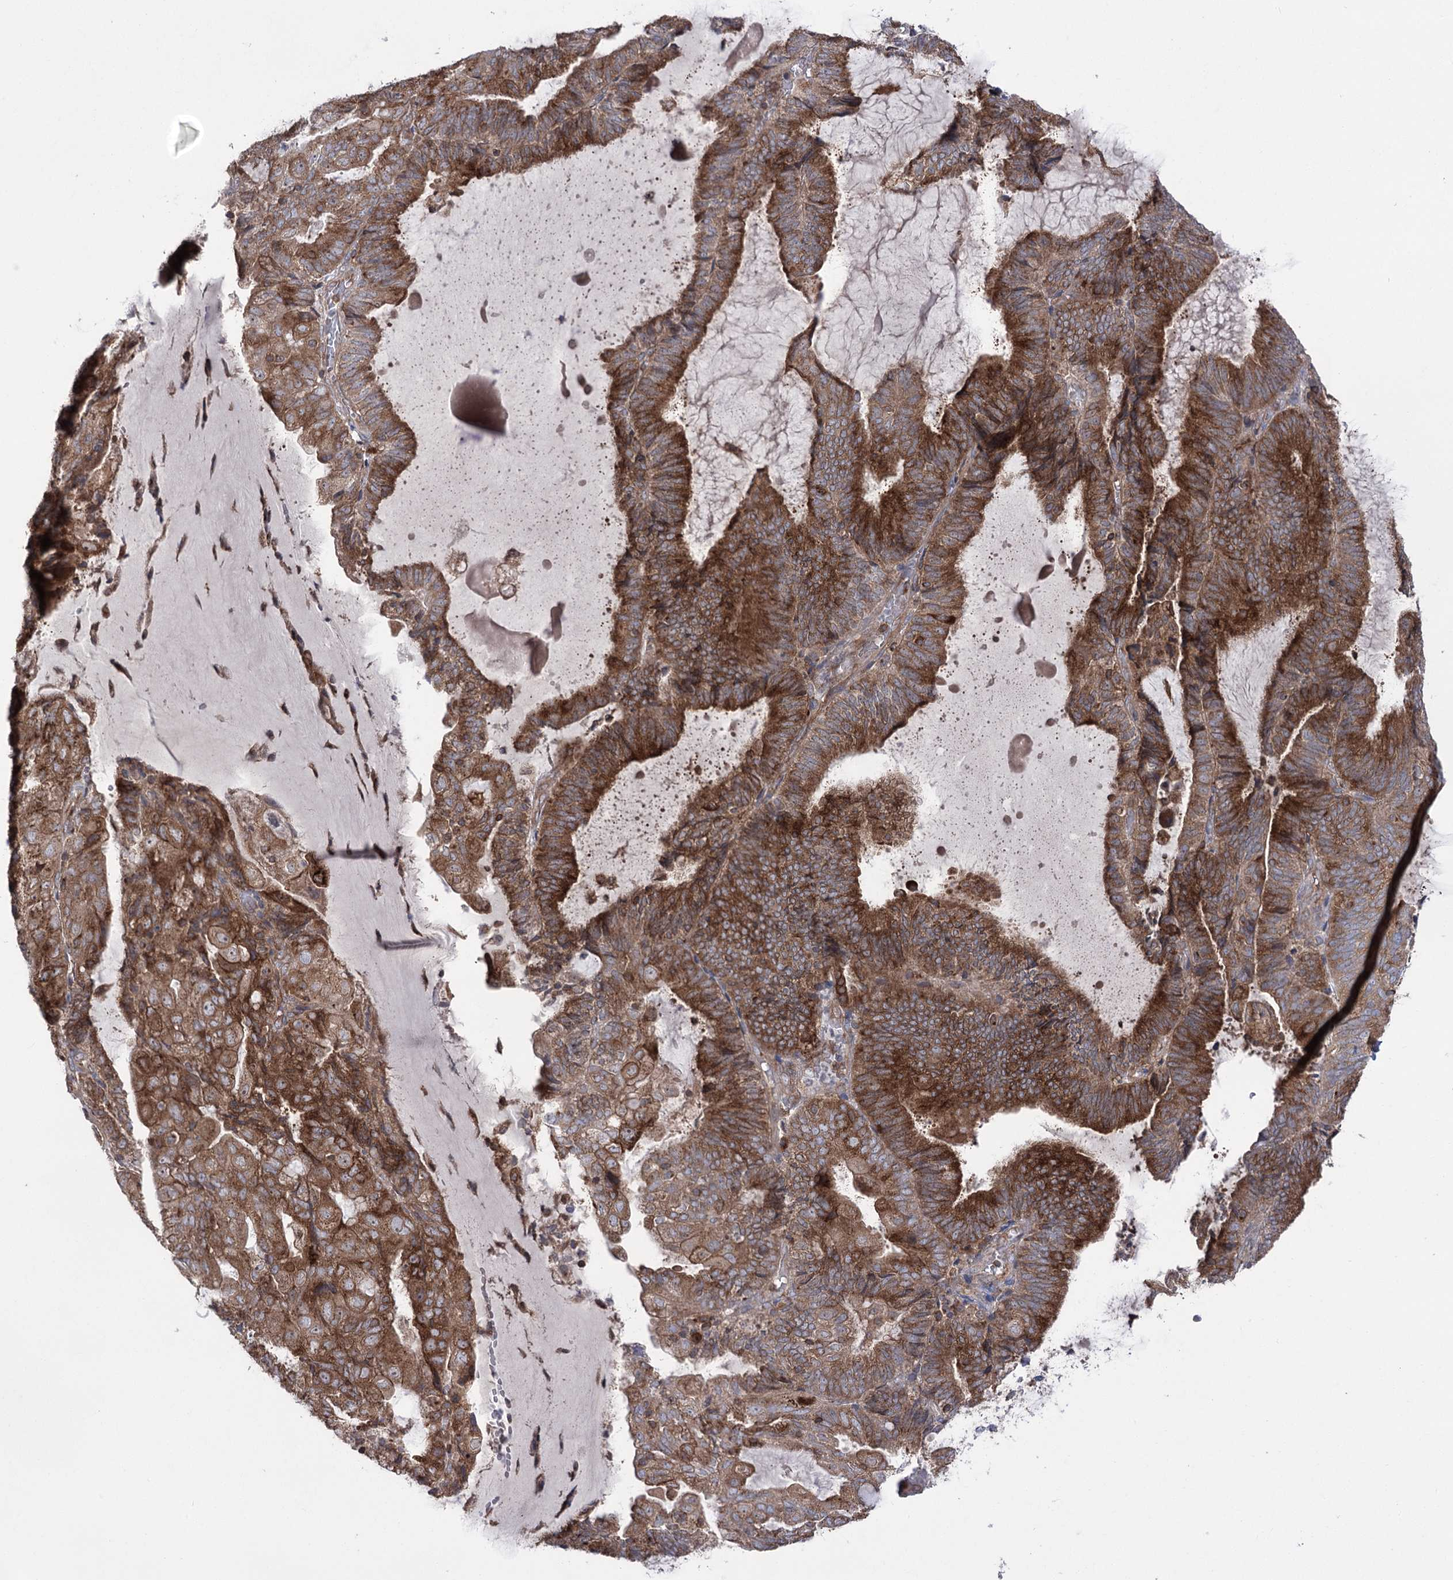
{"staining": {"intensity": "strong", "quantity": ">75%", "location": "cytoplasmic/membranous"}, "tissue": "endometrial cancer", "cell_type": "Tumor cells", "image_type": "cancer", "snomed": [{"axis": "morphology", "description": "Adenocarcinoma, NOS"}, {"axis": "topography", "description": "Endometrium"}], "caption": "This is an image of IHC staining of endometrial adenocarcinoma, which shows strong positivity in the cytoplasmic/membranous of tumor cells.", "gene": "ZNF622", "patient": {"sex": "female", "age": 81}}